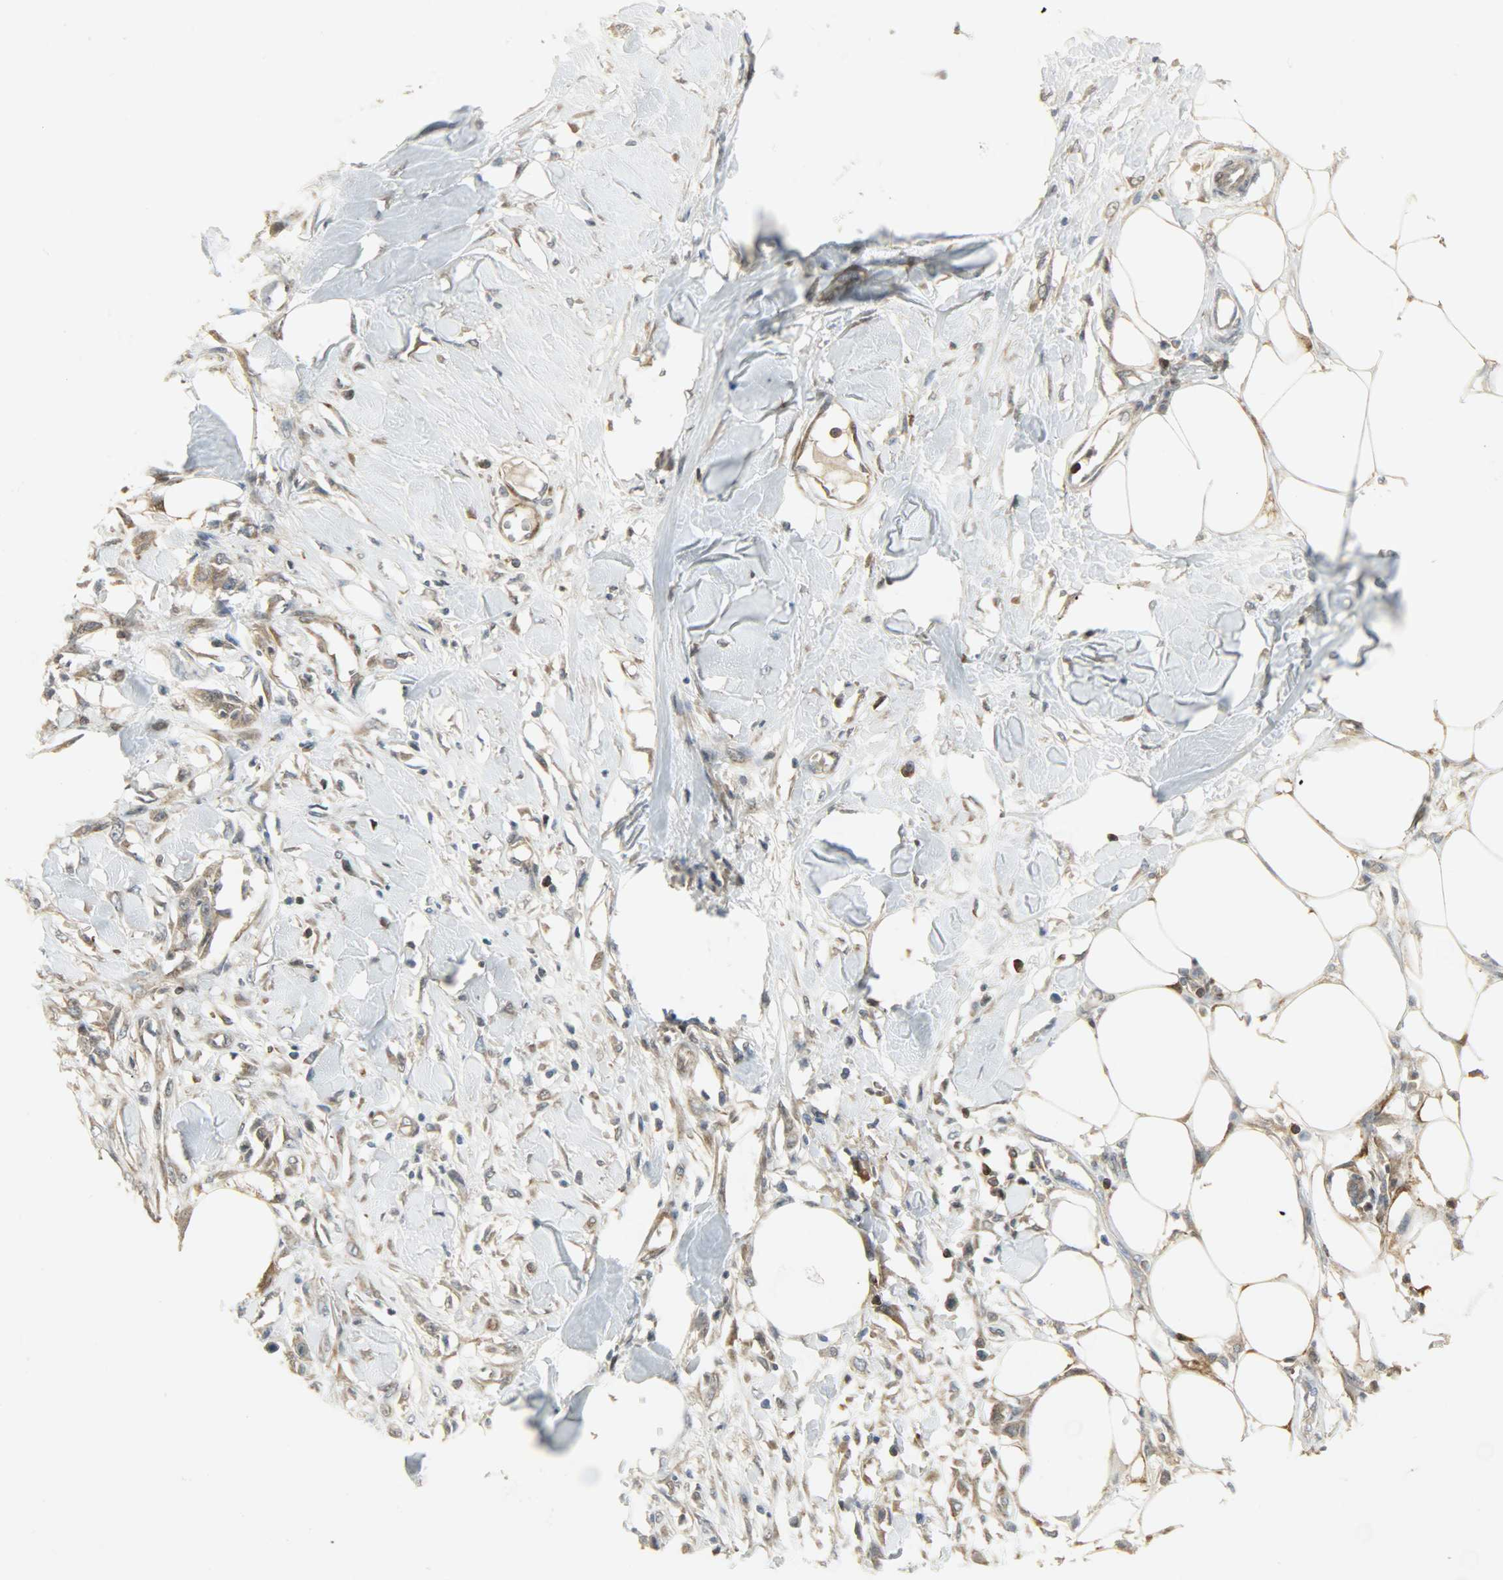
{"staining": {"intensity": "weak", "quantity": ">75%", "location": "cytoplasmic/membranous"}, "tissue": "skin cancer", "cell_type": "Tumor cells", "image_type": "cancer", "snomed": [{"axis": "morphology", "description": "Normal tissue, NOS"}, {"axis": "morphology", "description": "Squamous cell carcinoma, NOS"}, {"axis": "topography", "description": "Skin"}], "caption": "IHC (DAB (3,3'-diaminobenzidine)) staining of skin cancer displays weak cytoplasmic/membranous protein positivity in approximately >75% of tumor cells.", "gene": "LDHB", "patient": {"sex": "female", "age": 59}}